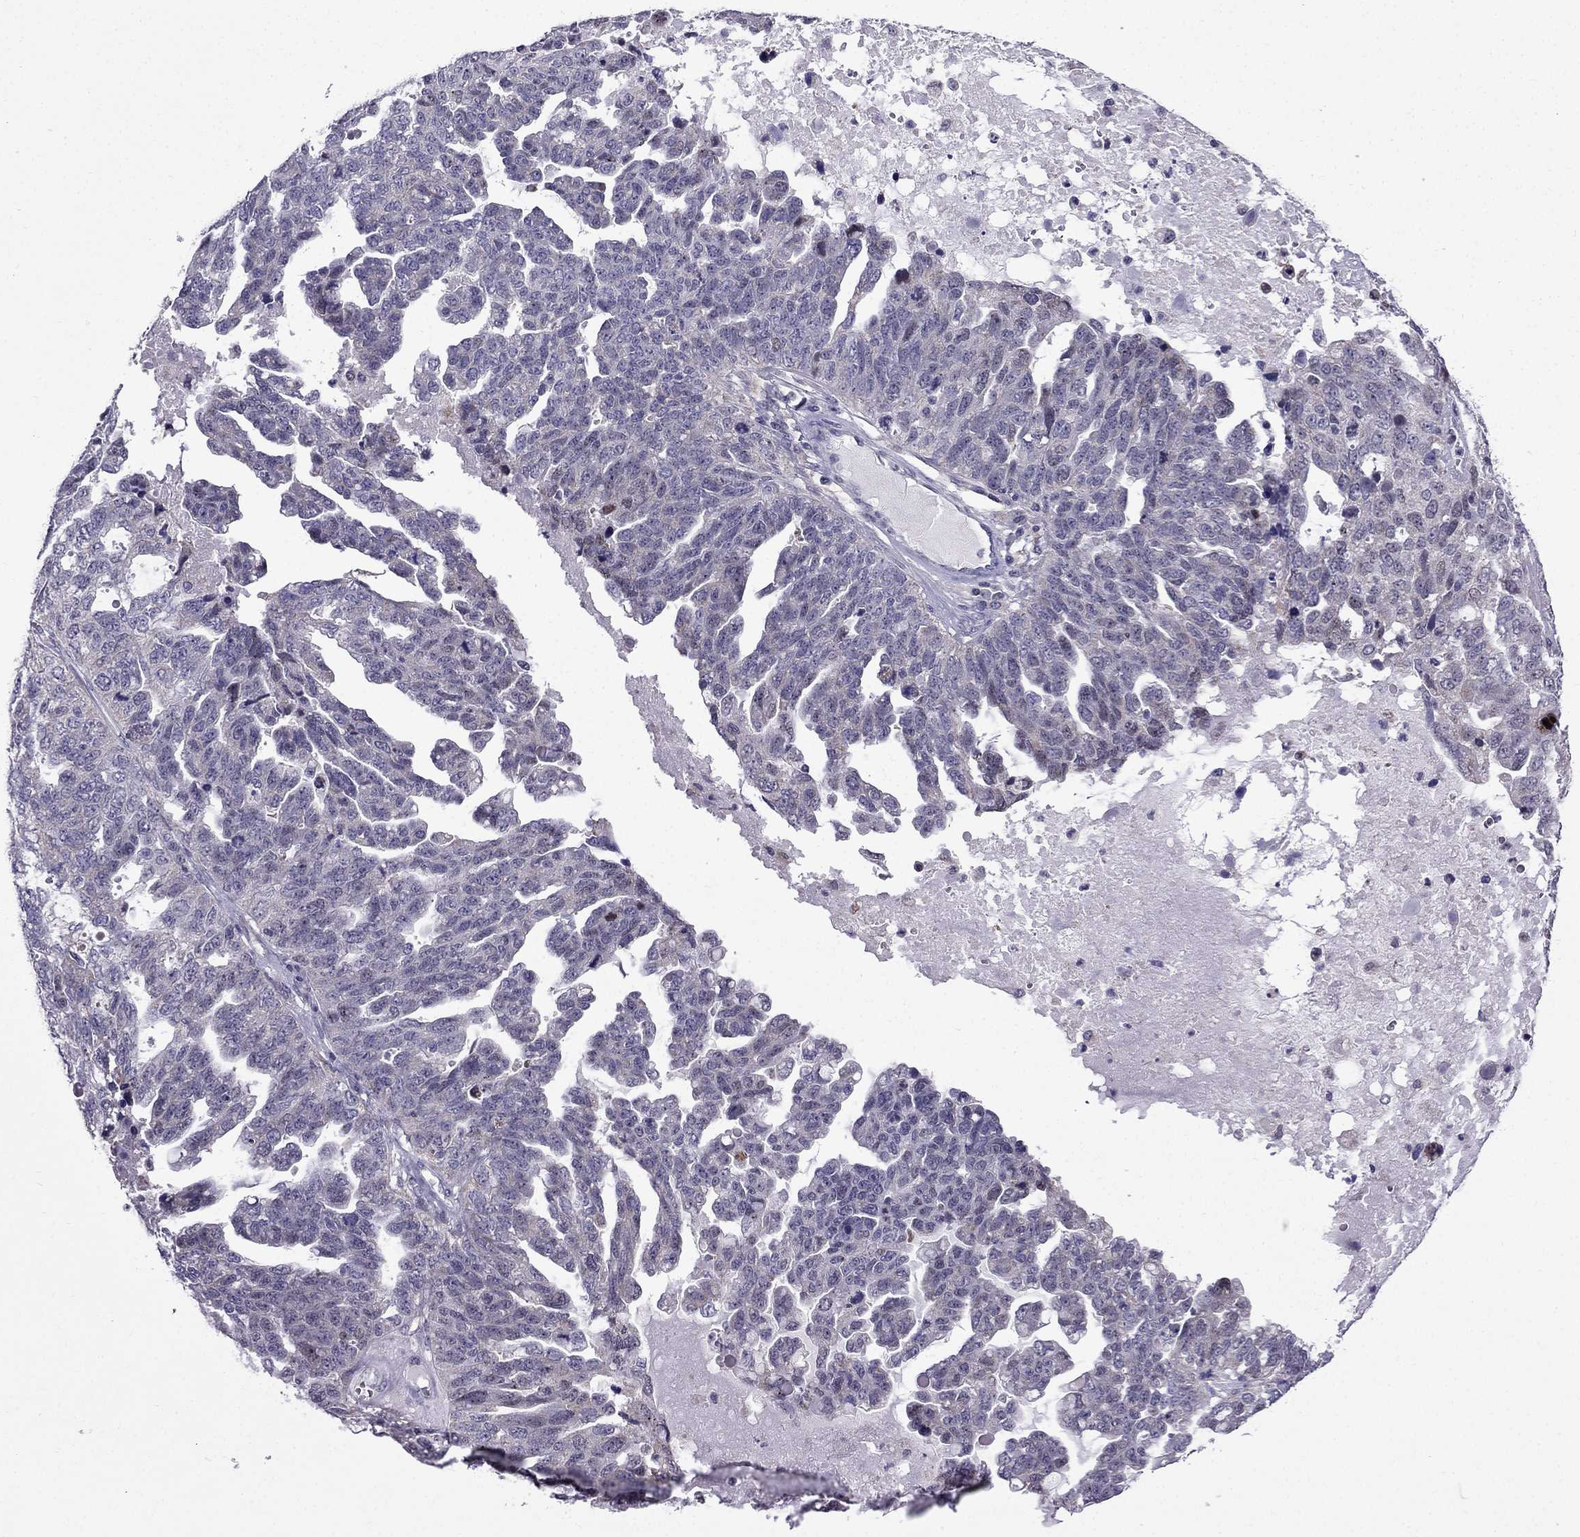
{"staining": {"intensity": "negative", "quantity": "none", "location": "none"}, "tissue": "ovarian cancer", "cell_type": "Tumor cells", "image_type": "cancer", "snomed": [{"axis": "morphology", "description": "Cystadenocarcinoma, serous, NOS"}, {"axis": "topography", "description": "Ovary"}], "caption": "DAB immunohistochemical staining of human ovarian cancer (serous cystadenocarcinoma) exhibits no significant positivity in tumor cells.", "gene": "SLC6A2", "patient": {"sex": "female", "age": 71}}